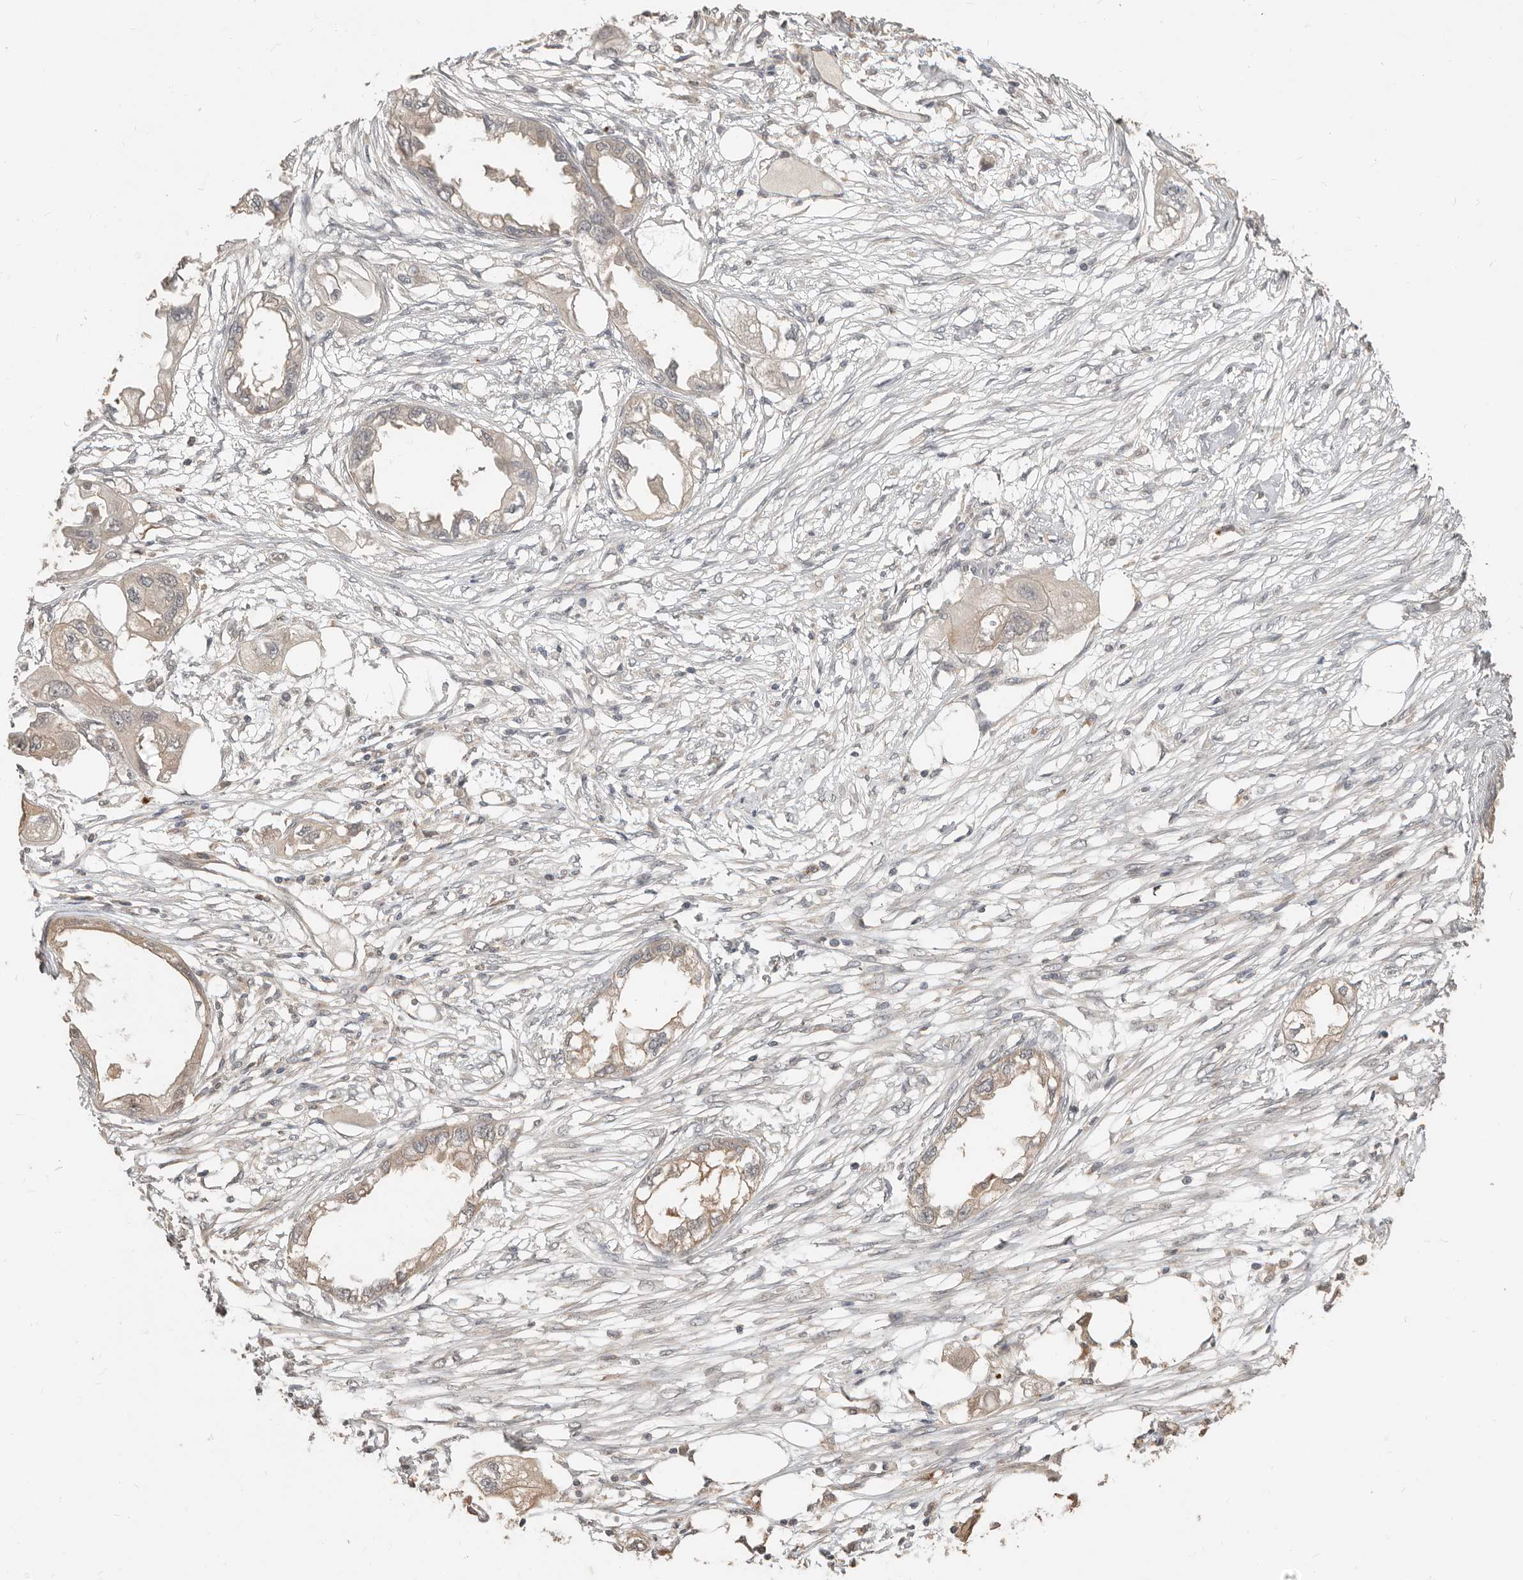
{"staining": {"intensity": "negative", "quantity": "none", "location": "none"}, "tissue": "endometrial cancer", "cell_type": "Tumor cells", "image_type": "cancer", "snomed": [{"axis": "morphology", "description": "Adenocarcinoma, NOS"}, {"axis": "morphology", "description": "Adenocarcinoma, metastatic, NOS"}, {"axis": "topography", "description": "Adipose tissue"}, {"axis": "topography", "description": "Endometrium"}], "caption": "DAB immunohistochemical staining of adenocarcinoma (endometrial) shows no significant staining in tumor cells.", "gene": "MTFR2", "patient": {"sex": "female", "age": 67}}